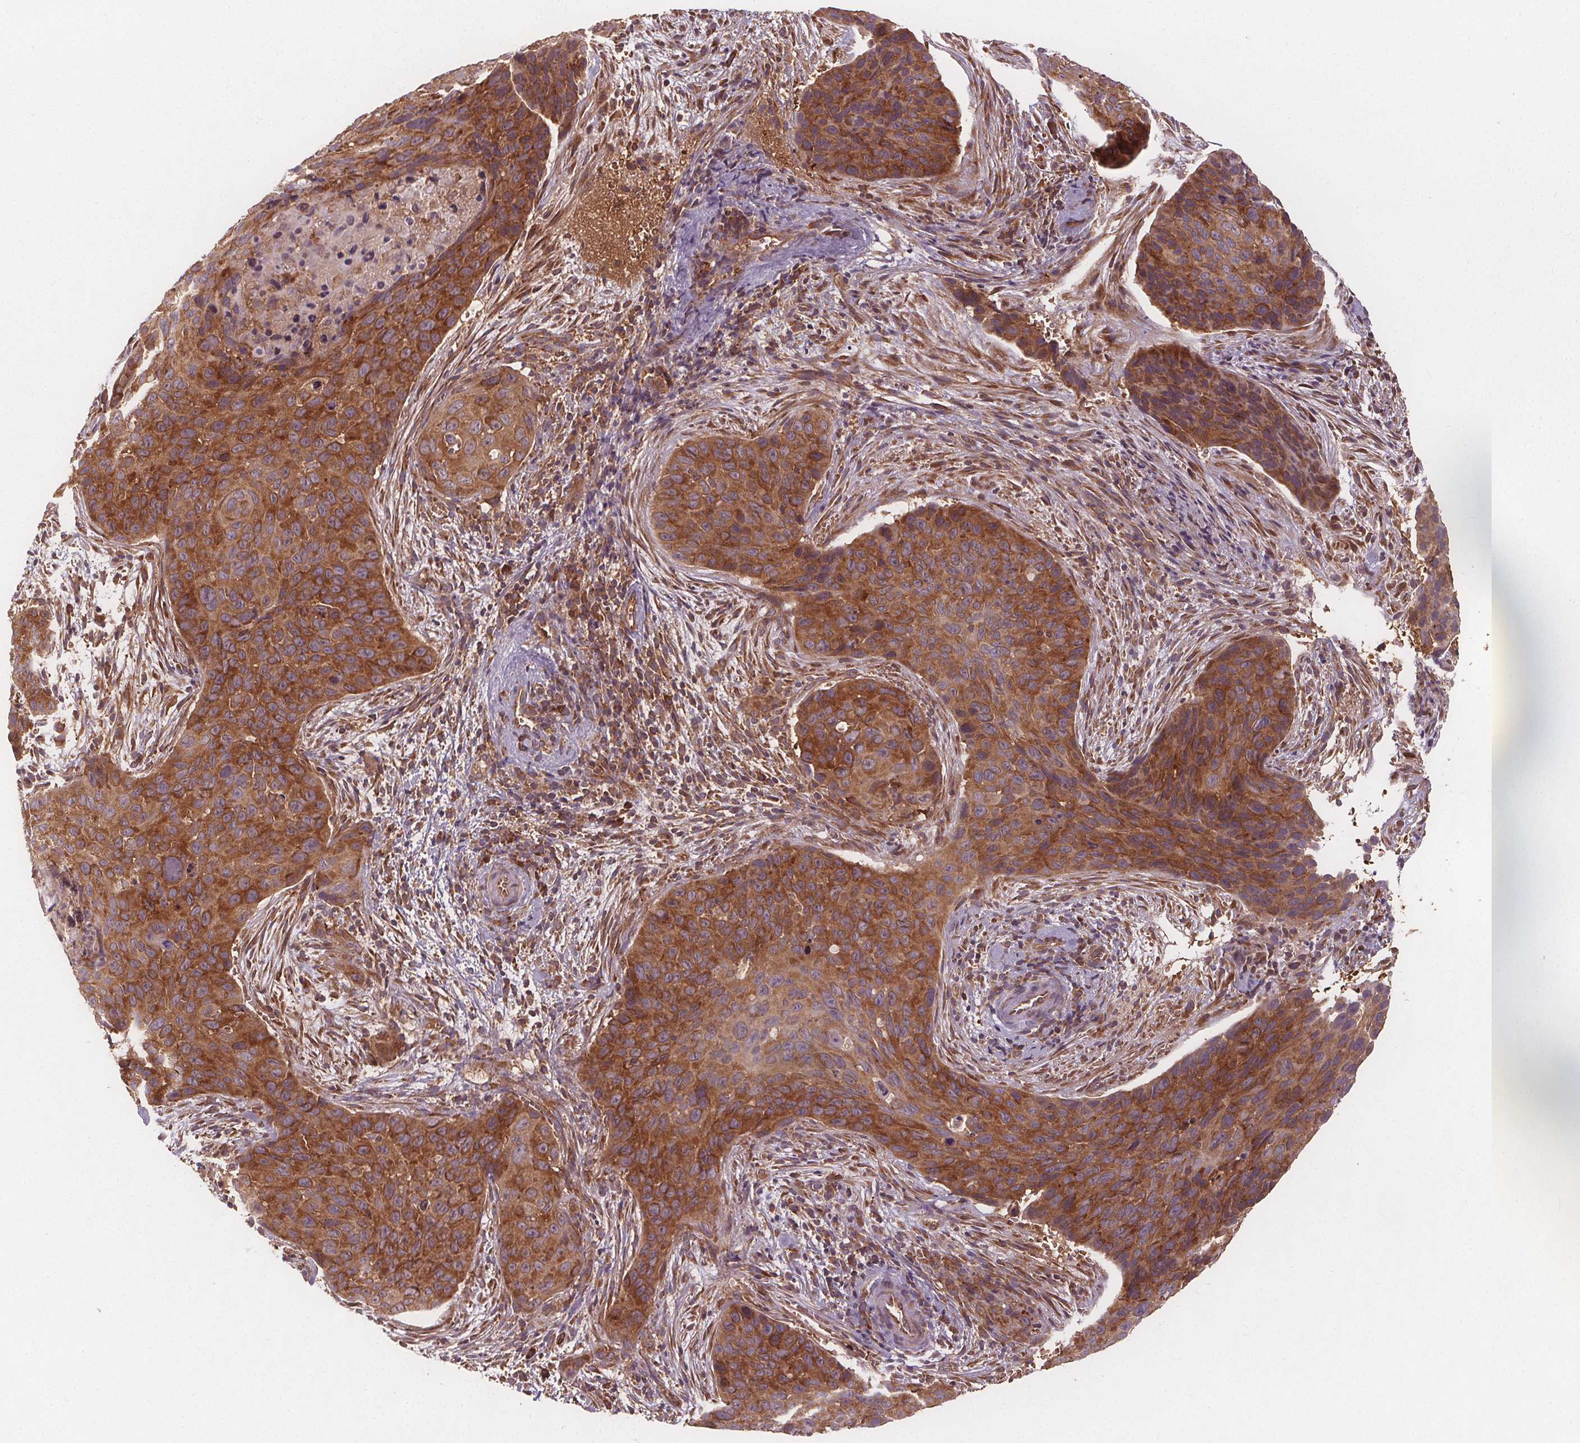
{"staining": {"intensity": "moderate", "quantity": ">75%", "location": "cytoplasmic/membranous"}, "tissue": "cervical cancer", "cell_type": "Tumor cells", "image_type": "cancer", "snomed": [{"axis": "morphology", "description": "Squamous cell carcinoma, NOS"}, {"axis": "topography", "description": "Cervix"}], "caption": "Immunohistochemistry image of cervical cancer stained for a protein (brown), which reveals medium levels of moderate cytoplasmic/membranous expression in approximately >75% of tumor cells.", "gene": "EIF3D", "patient": {"sex": "female", "age": 35}}